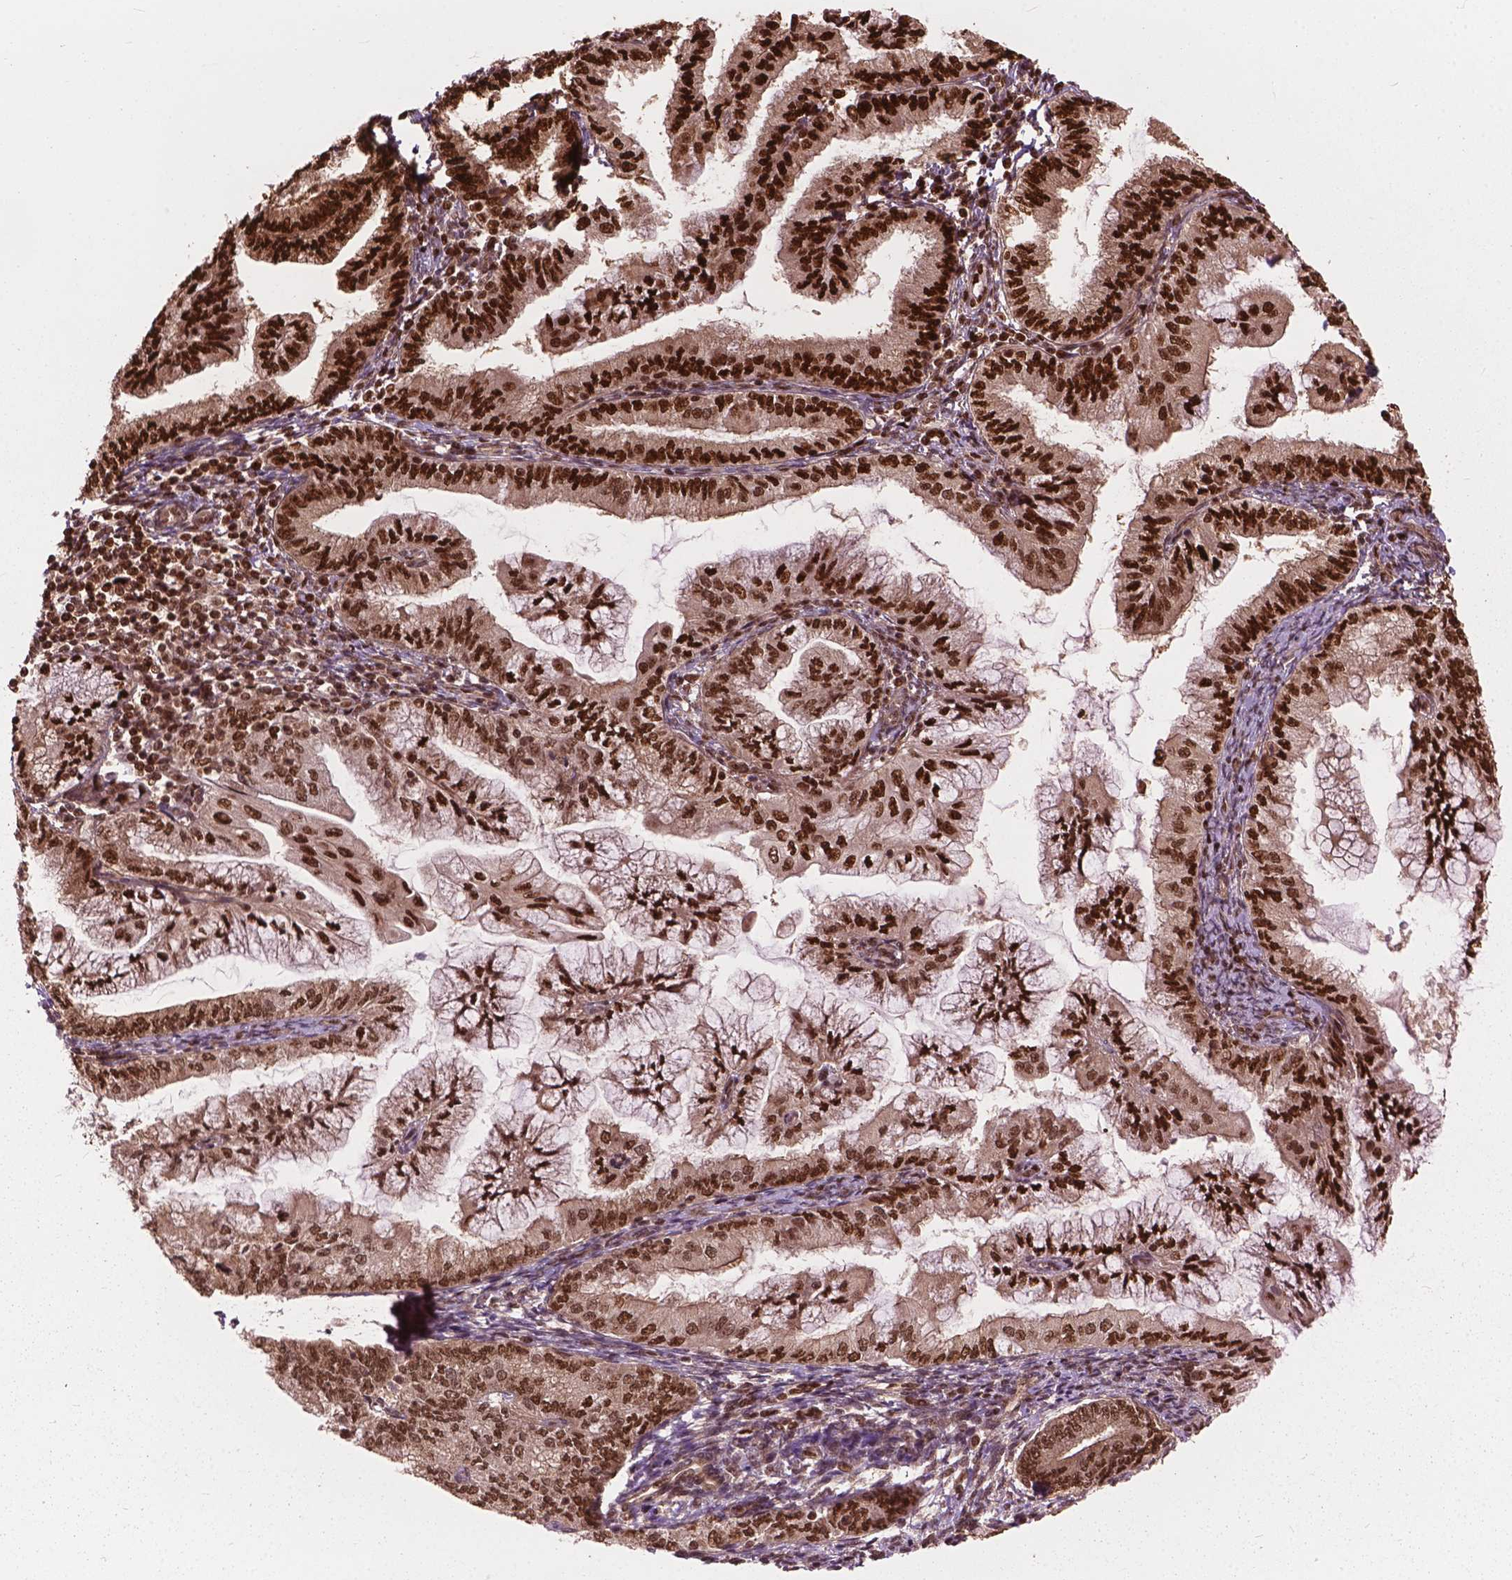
{"staining": {"intensity": "strong", "quantity": ">75%", "location": "nuclear"}, "tissue": "endometrial cancer", "cell_type": "Tumor cells", "image_type": "cancer", "snomed": [{"axis": "morphology", "description": "Adenocarcinoma, NOS"}, {"axis": "topography", "description": "Endometrium"}], "caption": "This histopathology image shows endometrial adenocarcinoma stained with immunohistochemistry to label a protein in brown. The nuclear of tumor cells show strong positivity for the protein. Nuclei are counter-stained blue.", "gene": "ANP32B", "patient": {"sex": "female", "age": 55}}